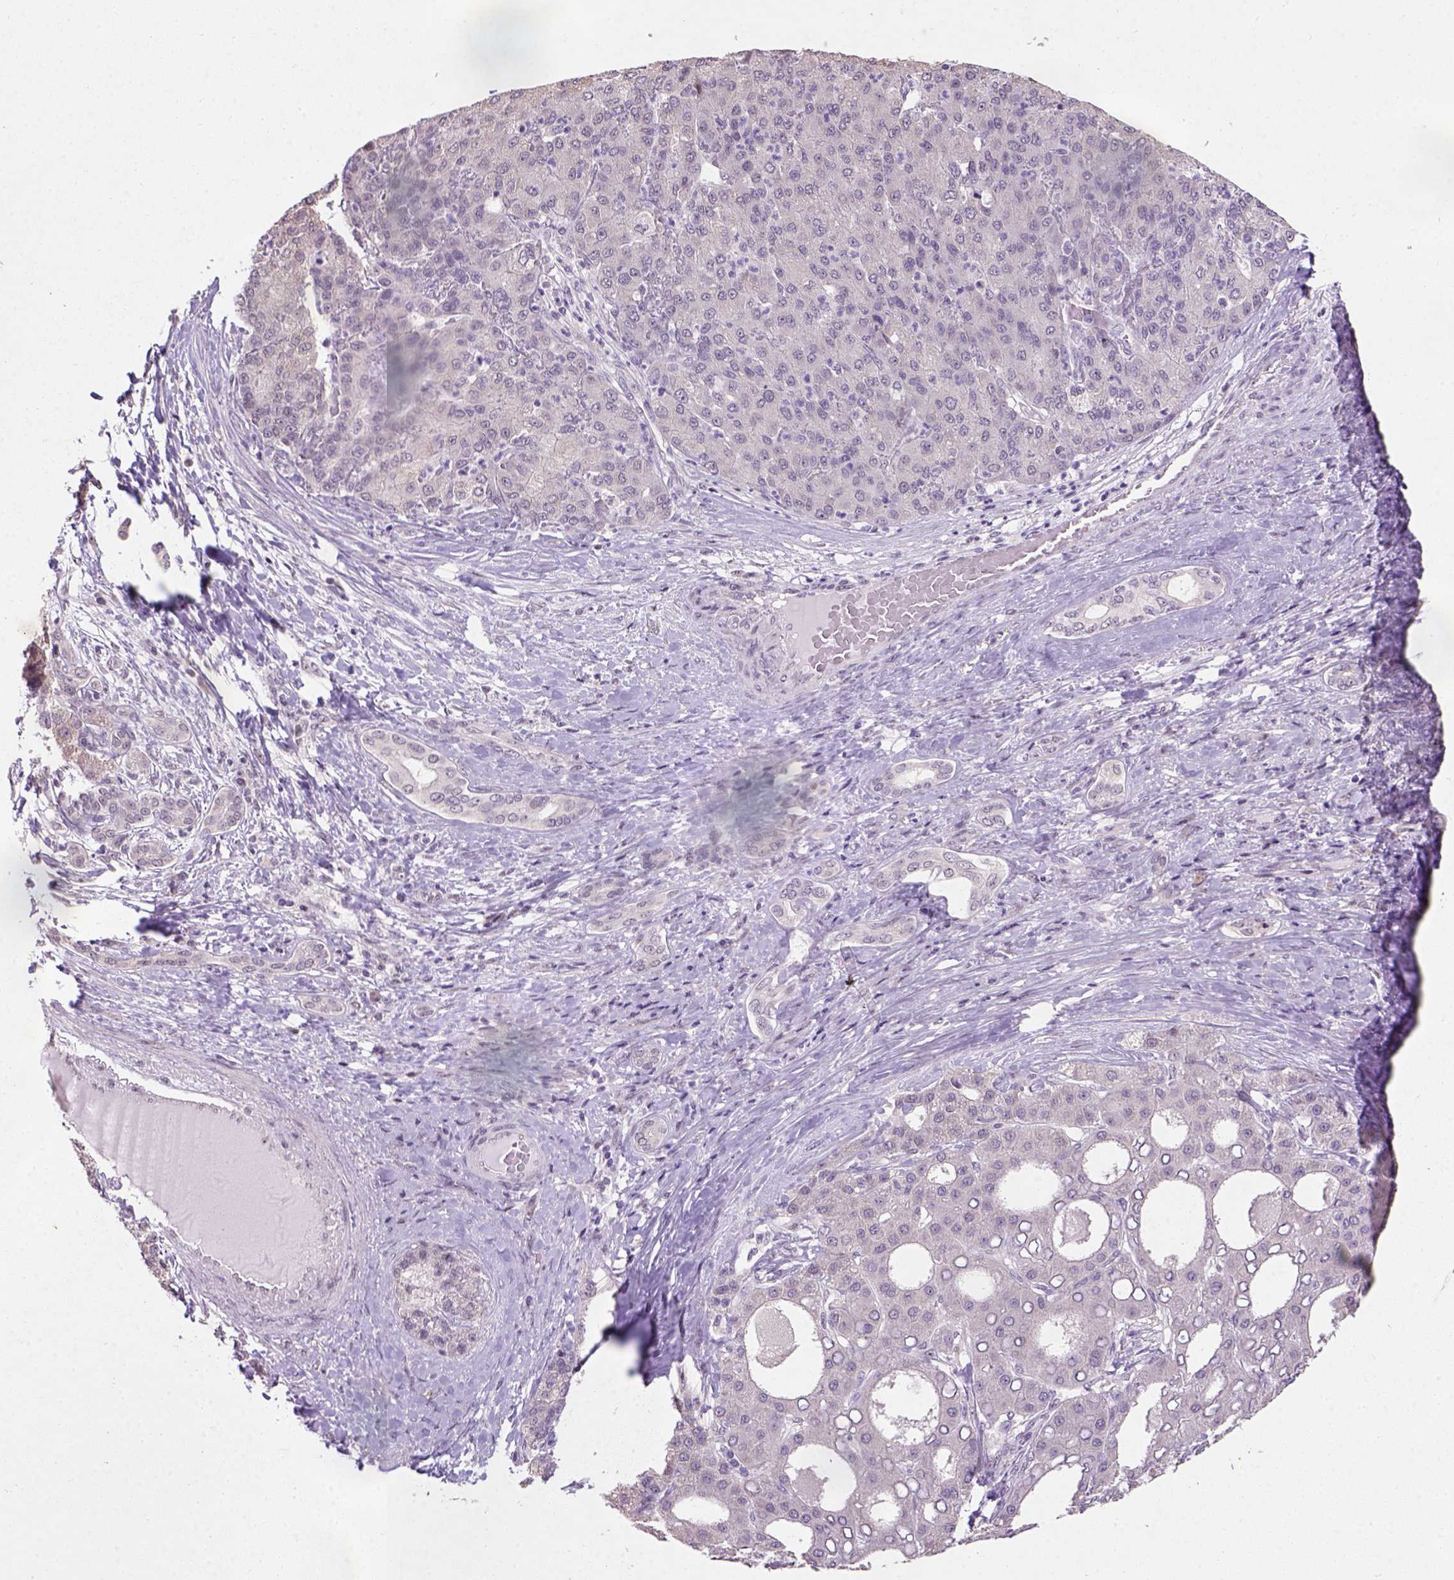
{"staining": {"intensity": "negative", "quantity": "none", "location": "none"}, "tissue": "liver cancer", "cell_type": "Tumor cells", "image_type": "cancer", "snomed": [{"axis": "morphology", "description": "Carcinoma, Hepatocellular, NOS"}, {"axis": "topography", "description": "Liver"}], "caption": "Histopathology image shows no protein expression in tumor cells of hepatocellular carcinoma (liver) tissue. (DAB IHC visualized using brightfield microscopy, high magnification).", "gene": "DDX50", "patient": {"sex": "male", "age": 65}}